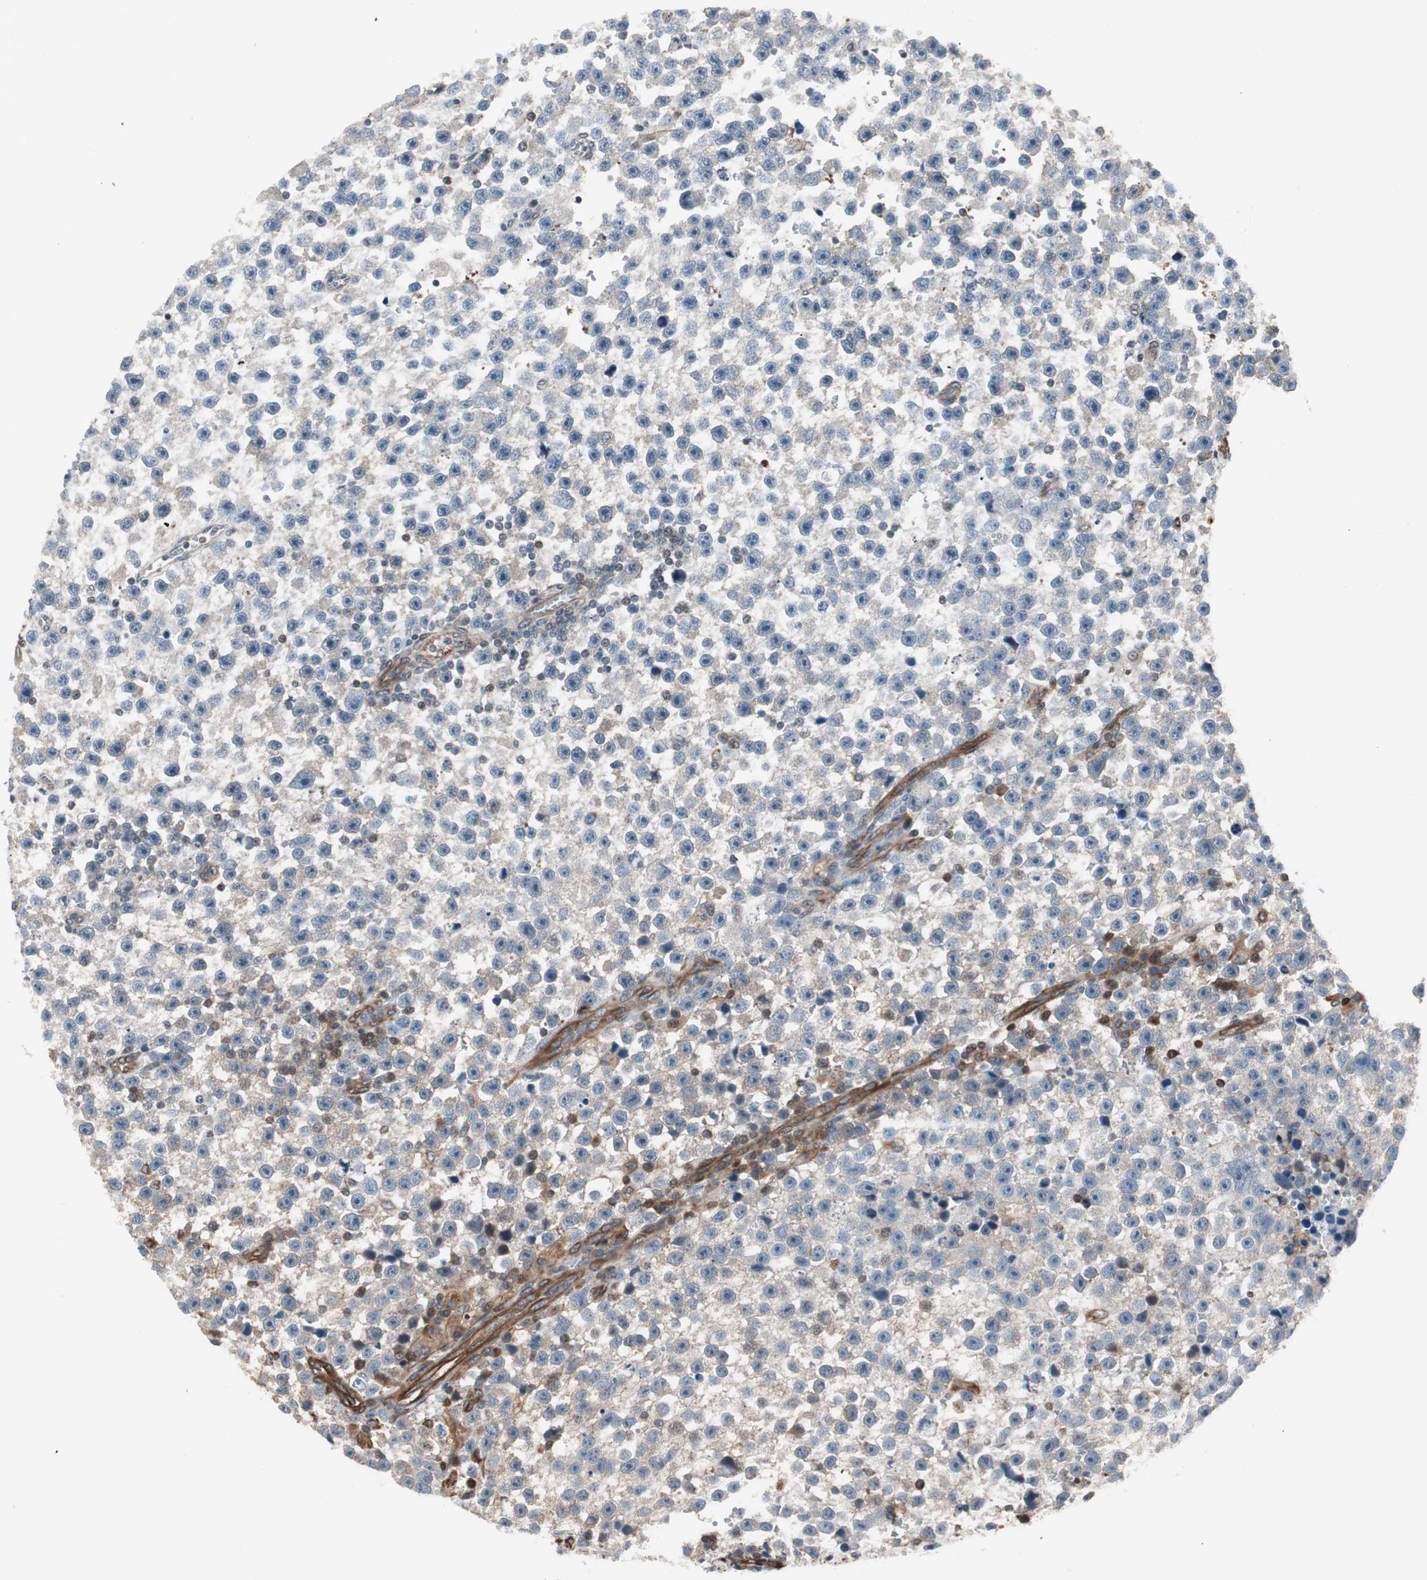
{"staining": {"intensity": "negative", "quantity": "none", "location": "none"}, "tissue": "testis cancer", "cell_type": "Tumor cells", "image_type": "cancer", "snomed": [{"axis": "morphology", "description": "Seminoma, NOS"}, {"axis": "topography", "description": "Testis"}], "caption": "This is a histopathology image of immunohistochemistry staining of testis cancer (seminoma), which shows no positivity in tumor cells.", "gene": "MAD2L2", "patient": {"sex": "male", "age": 33}}